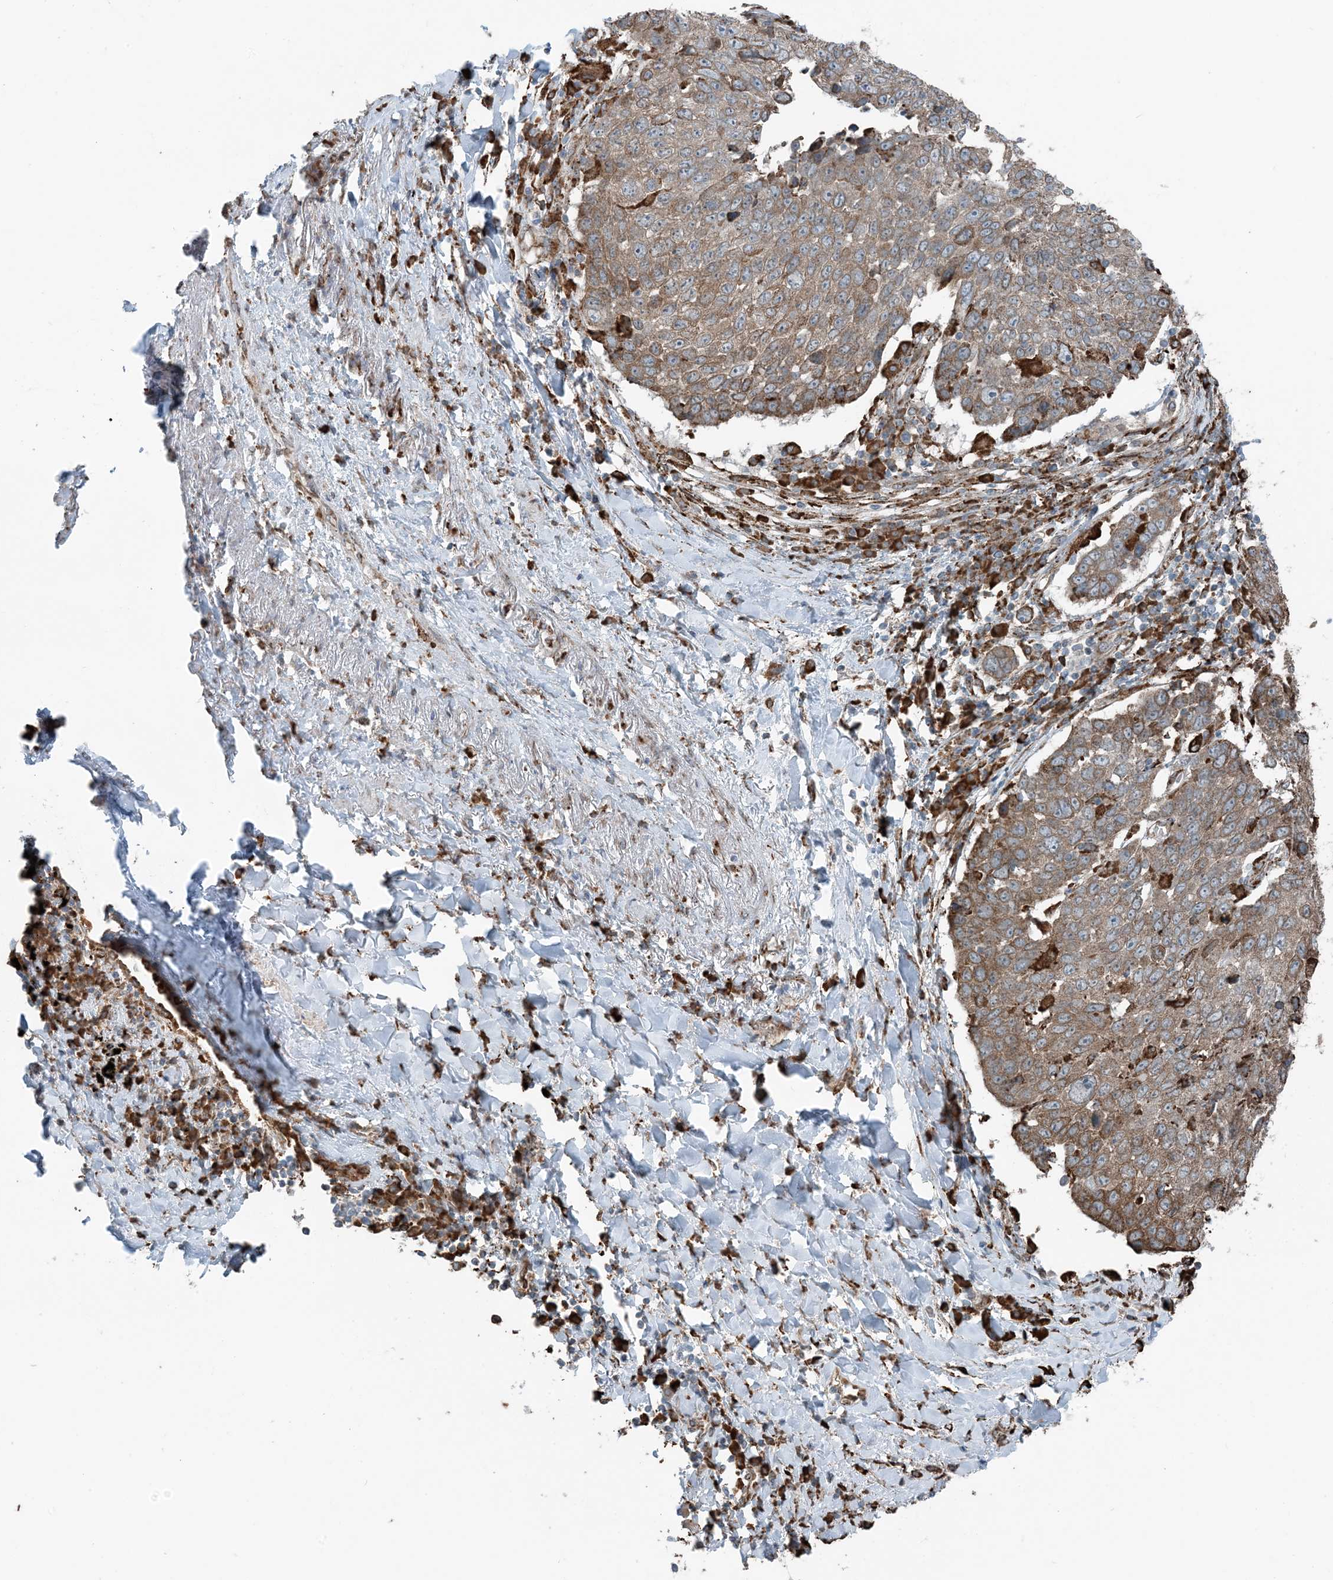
{"staining": {"intensity": "moderate", "quantity": ">75%", "location": "cytoplasmic/membranous"}, "tissue": "lung cancer", "cell_type": "Tumor cells", "image_type": "cancer", "snomed": [{"axis": "morphology", "description": "Squamous cell carcinoma, NOS"}, {"axis": "topography", "description": "Lung"}], "caption": "High-power microscopy captured an immunohistochemistry (IHC) micrograph of lung squamous cell carcinoma, revealing moderate cytoplasmic/membranous staining in about >75% of tumor cells. (DAB = brown stain, brightfield microscopy at high magnification).", "gene": "CERKL", "patient": {"sex": "male", "age": 66}}